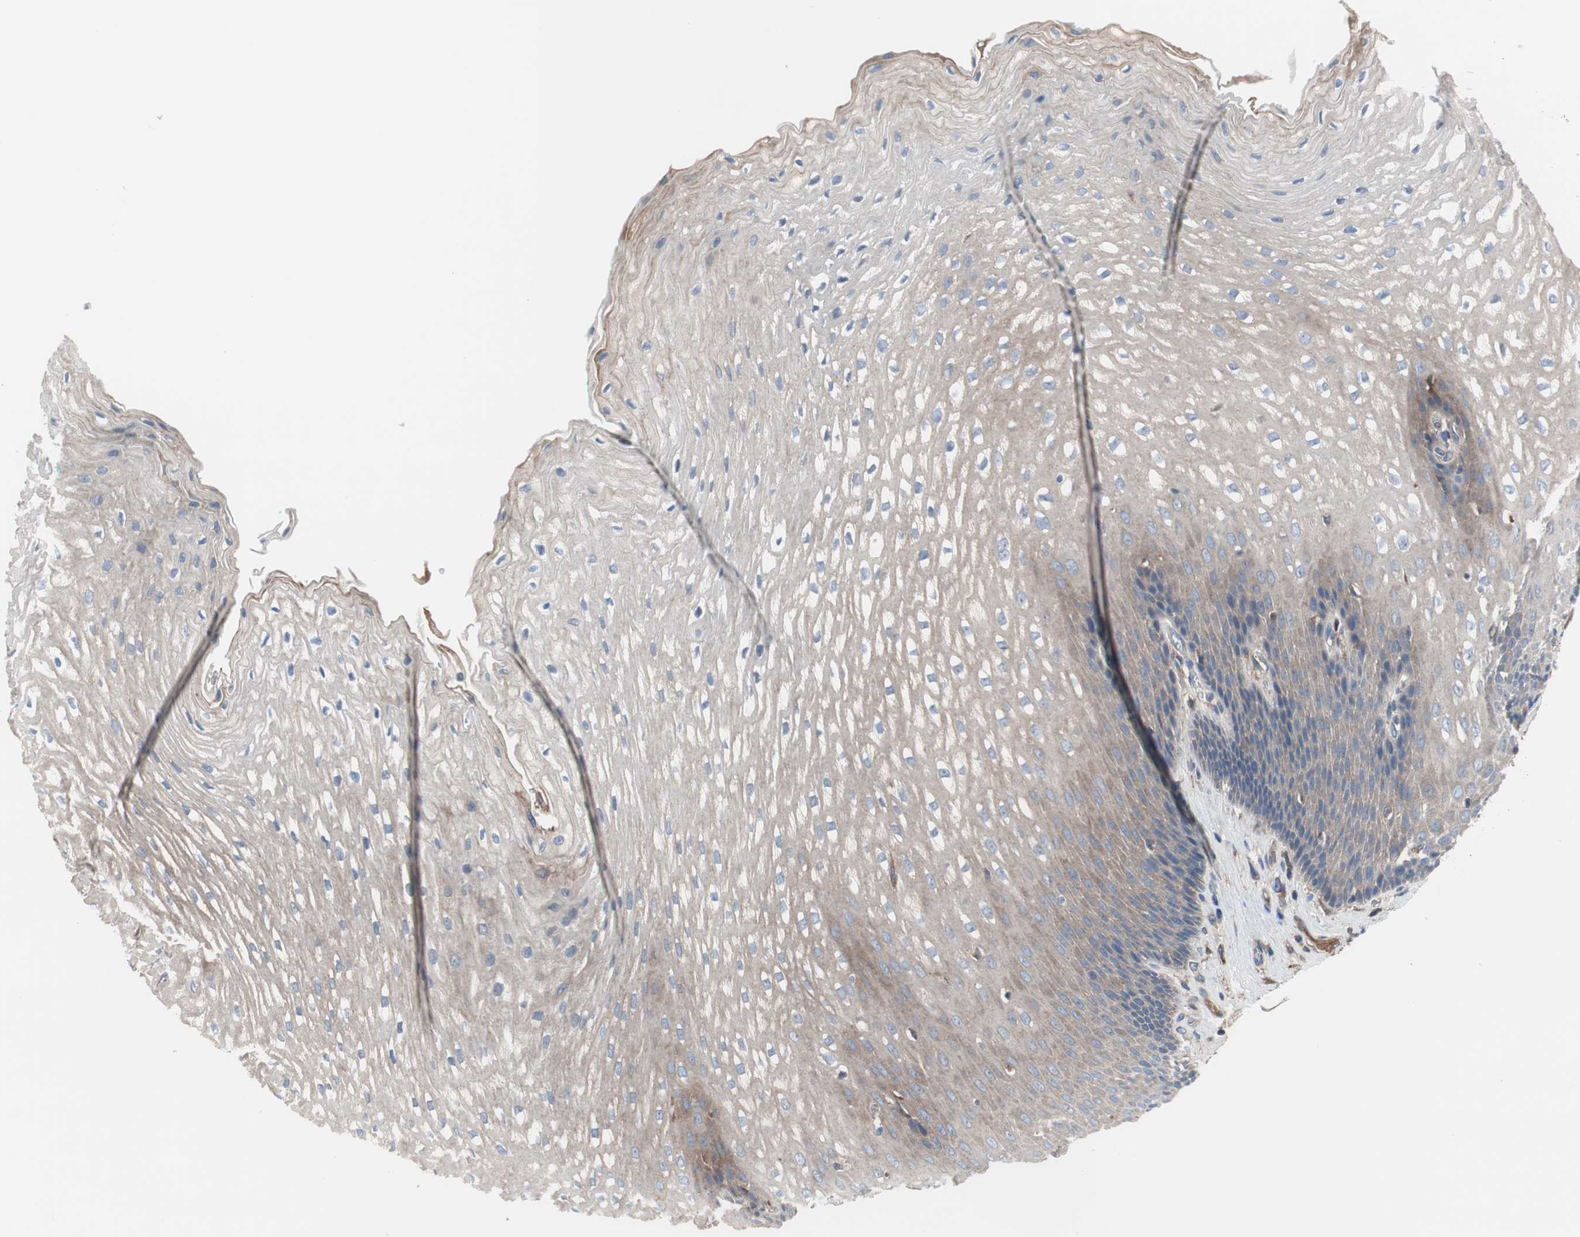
{"staining": {"intensity": "weak", "quantity": ">75%", "location": "cytoplasmic/membranous"}, "tissue": "esophagus", "cell_type": "Squamous epithelial cells", "image_type": "normal", "snomed": [{"axis": "morphology", "description": "Normal tissue, NOS"}, {"axis": "topography", "description": "Esophagus"}], "caption": "Immunohistochemistry of normal human esophagus demonstrates low levels of weak cytoplasmic/membranous positivity in about >75% of squamous epithelial cells.", "gene": "KANSL1", "patient": {"sex": "male", "age": 48}}